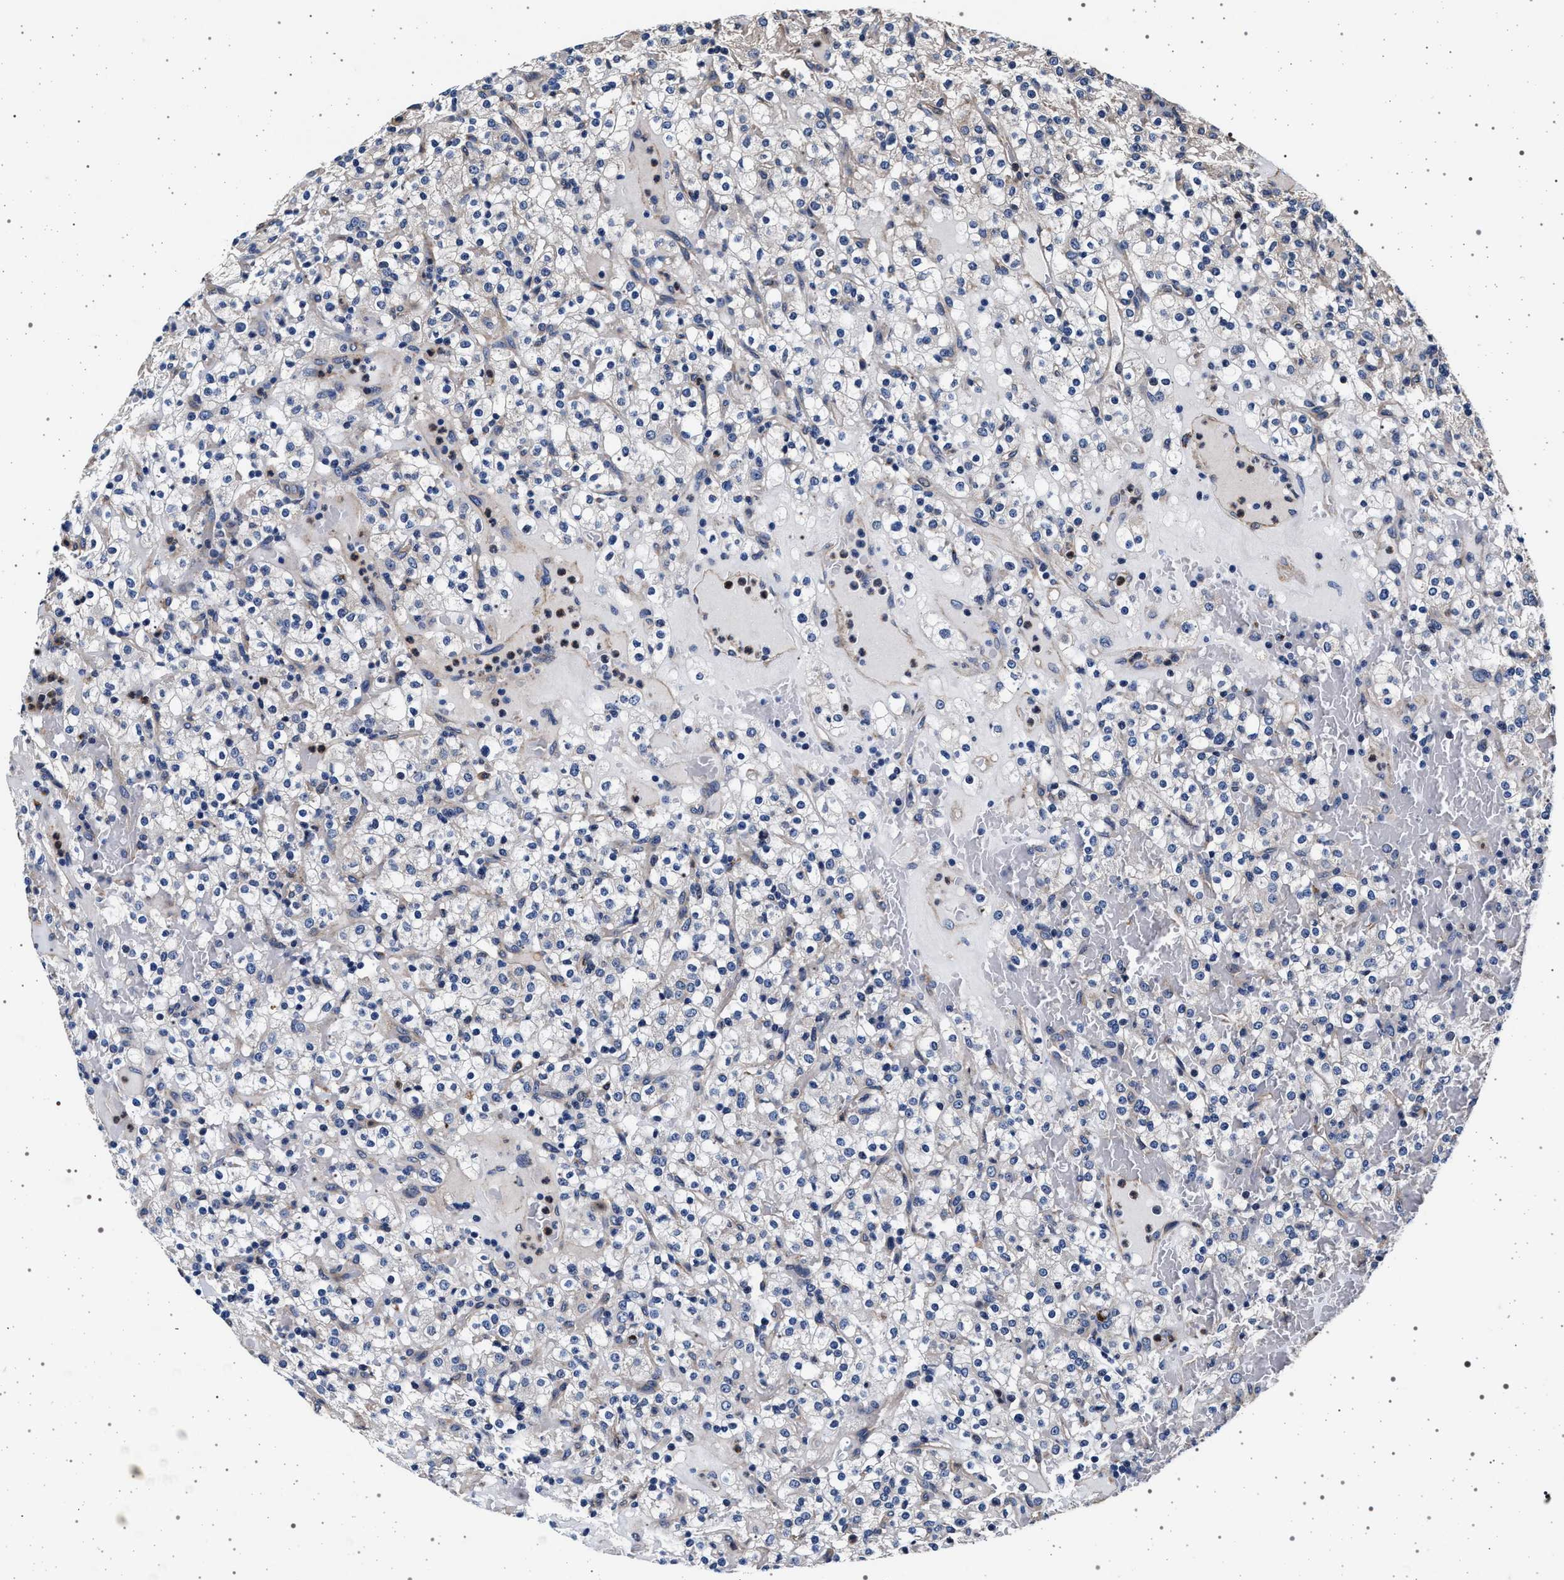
{"staining": {"intensity": "negative", "quantity": "none", "location": "none"}, "tissue": "renal cancer", "cell_type": "Tumor cells", "image_type": "cancer", "snomed": [{"axis": "morphology", "description": "Normal tissue, NOS"}, {"axis": "morphology", "description": "Adenocarcinoma, NOS"}, {"axis": "topography", "description": "Kidney"}], "caption": "Renal cancer was stained to show a protein in brown. There is no significant positivity in tumor cells.", "gene": "KCNK6", "patient": {"sex": "female", "age": 72}}